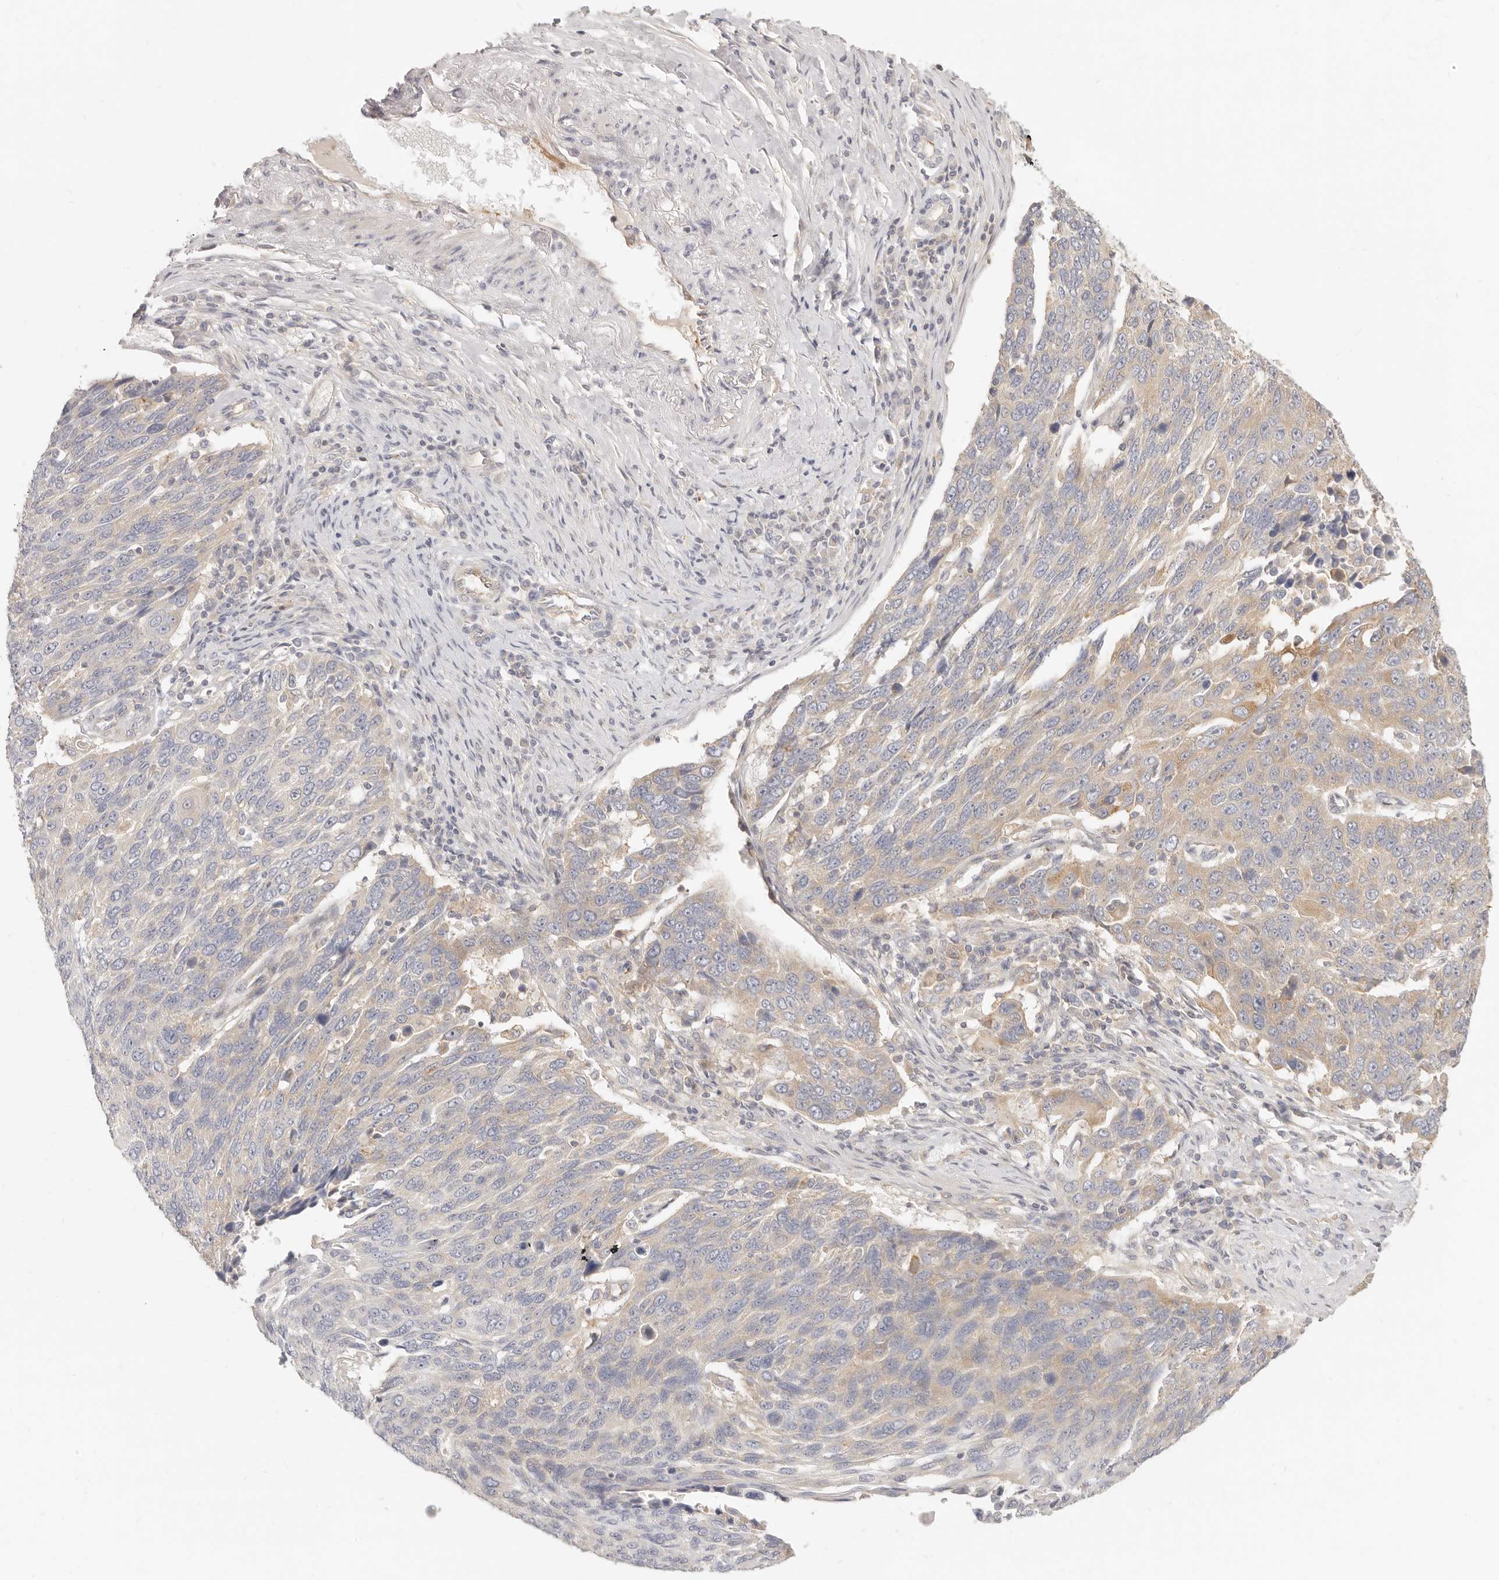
{"staining": {"intensity": "weak", "quantity": "25%-75%", "location": "cytoplasmic/membranous"}, "tissue": "lung cancer", "cell_type": "Tumor cells", "image_type": "cancer", "snomed": [{"axis": "morphology", "description": "Squamous cell carcinoma, NOS"}, {"axis": "topography", "description": "Lung"}], "caption": "Immunohistochemical staining of human lung cancer (squamous cell carcinoma) reveals low levels of weak cytoplasmic/membranous protein positivity in about 25%-75% of tumor cells. (DAB = brown stain, brightfield microscopy at high magnification).", "gene": "LTB4R2", "patient": {"sex": "male", "age": 66}}